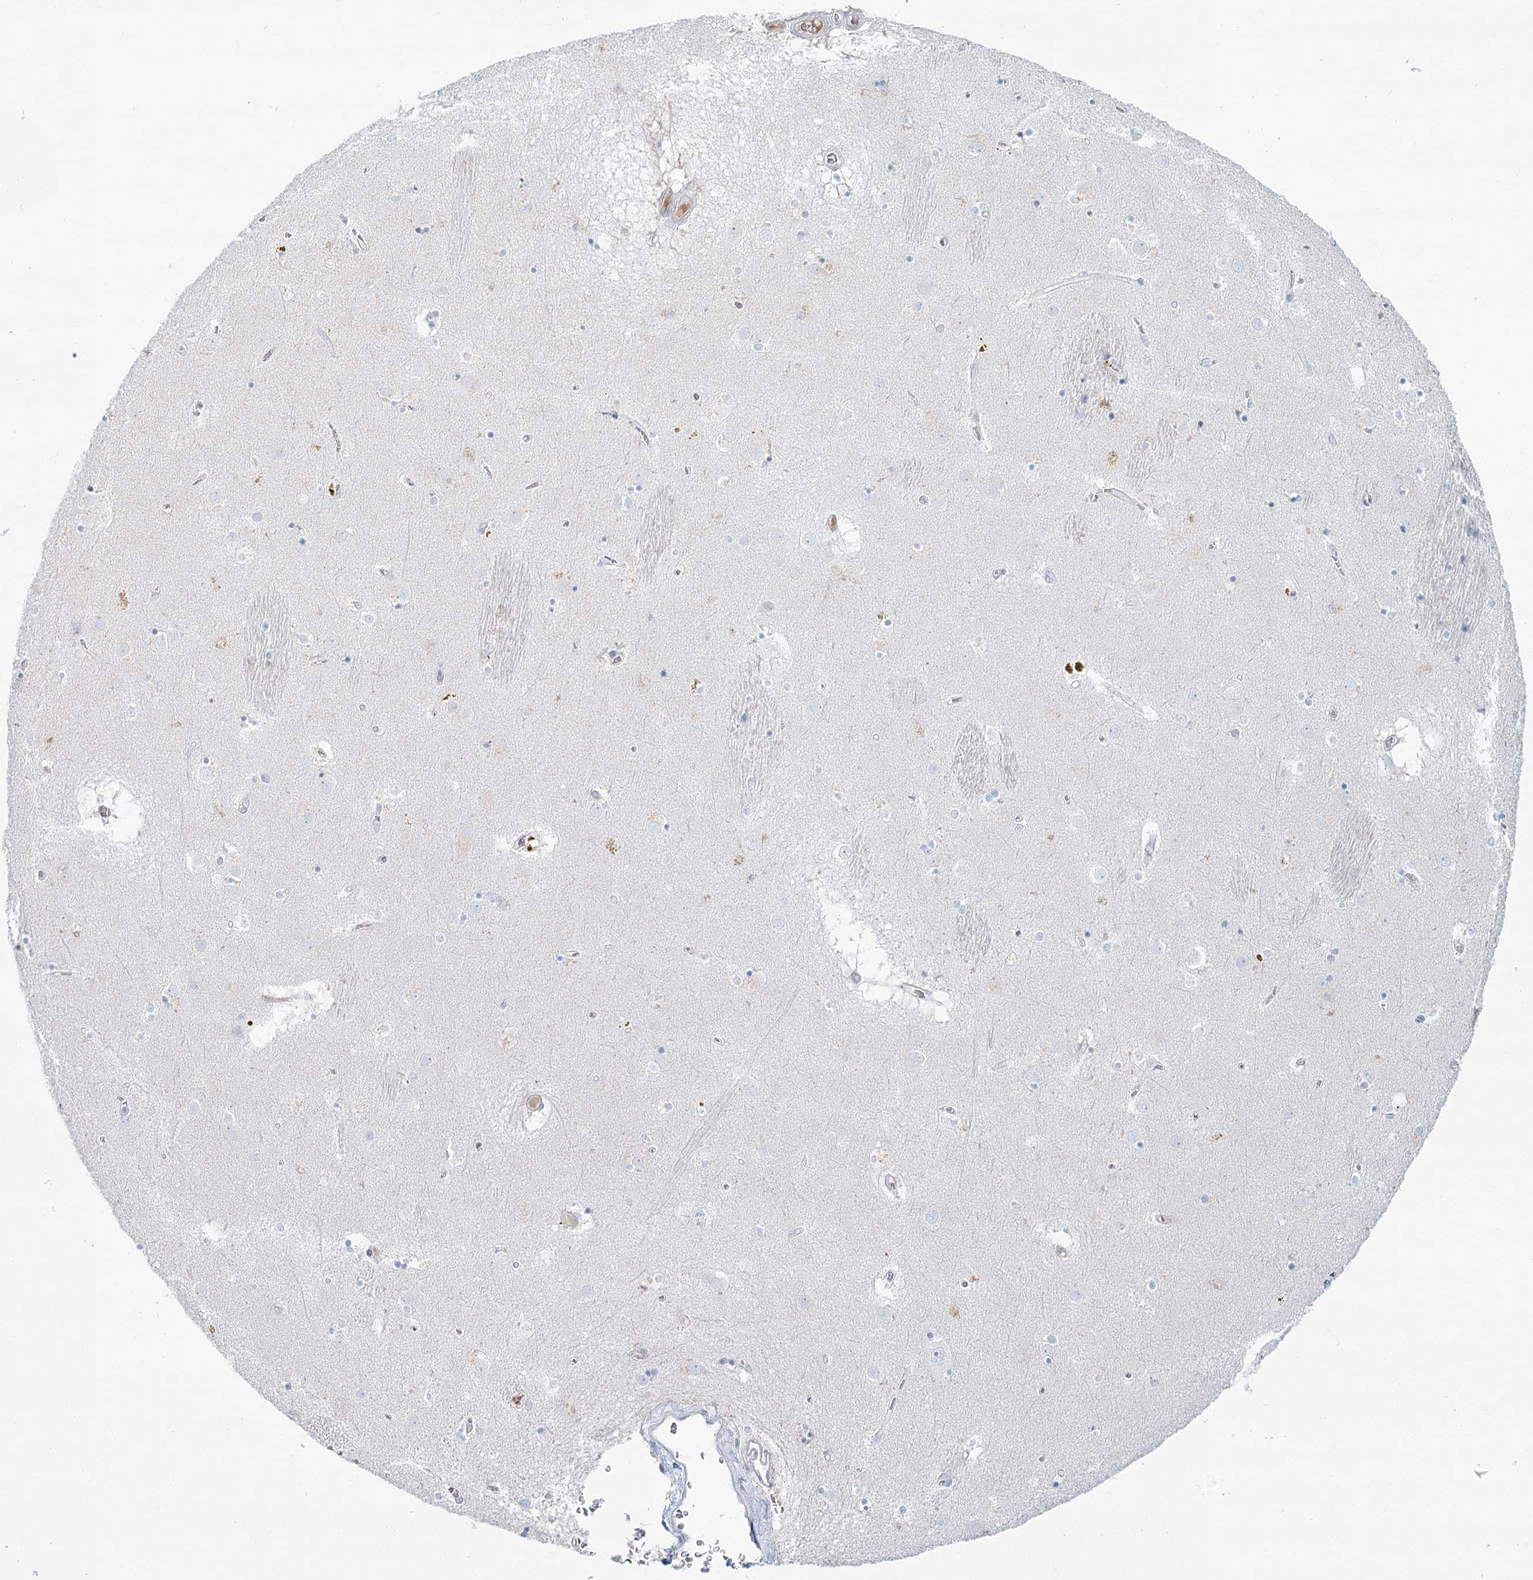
{"staining": {"intensity": "negative", "quantity": "none", "location": "none"}, "tissue": "caudate", "cell_type": "Glial cells", "image_type": "normal", "snomed": [{"axis": "morphology", "description": "Normal tissue, NOS"}, {"axis": "topography", "description": "Lateral ventricle wall"}], "caption": "The image shows no significant expression in glial cells of caudate. Nuclei are stained in blue.", "gene": "DMGDH", "patient": {"sex": "male", "age": 70}}